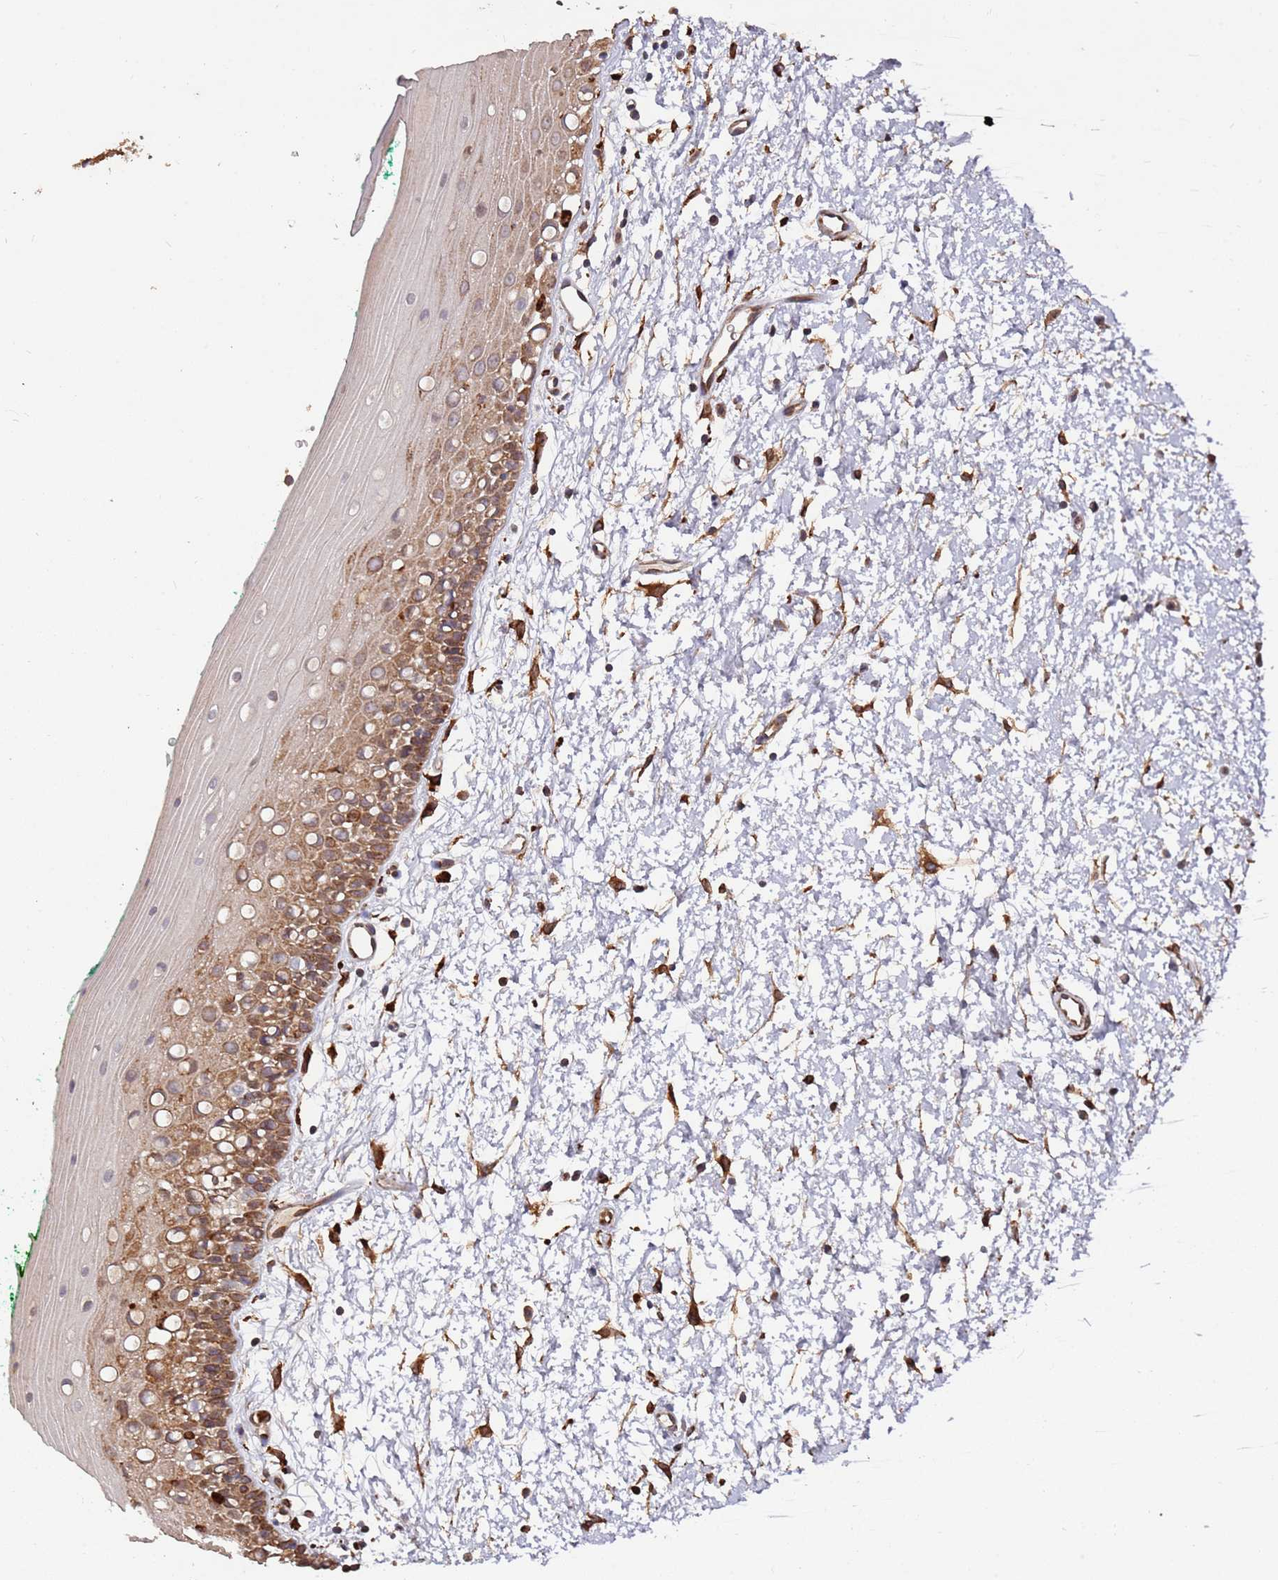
{"staining": {"intensity": "strong", "quantity": "25%-75%", "location": "cytoplasmic/membranous"}, "tissue": "oral mucosa", "cell_type": "Squamous epithelial cells", "image_type": "normal", "snomed": [{"axis": "morphology", "description": "Normal tissue, NOS"}, {"axis": "topography", "description": "Oral tissue"}], "caption": "Immunohistochemical staining of unremarkable human oral mucosa shows 25%-75% levels of strong cytoplasmic/membranous protein staining in about 25%-75% of squamous epithelial cells. The staining is performed using DAB (3,3'-diaminobenzidine) brown chromogen to label protein expression. The nuclei are counter-stained blue using hematoxylin.", "gene": "LACC1", "patient": {"sex": "female", "age": 70}}